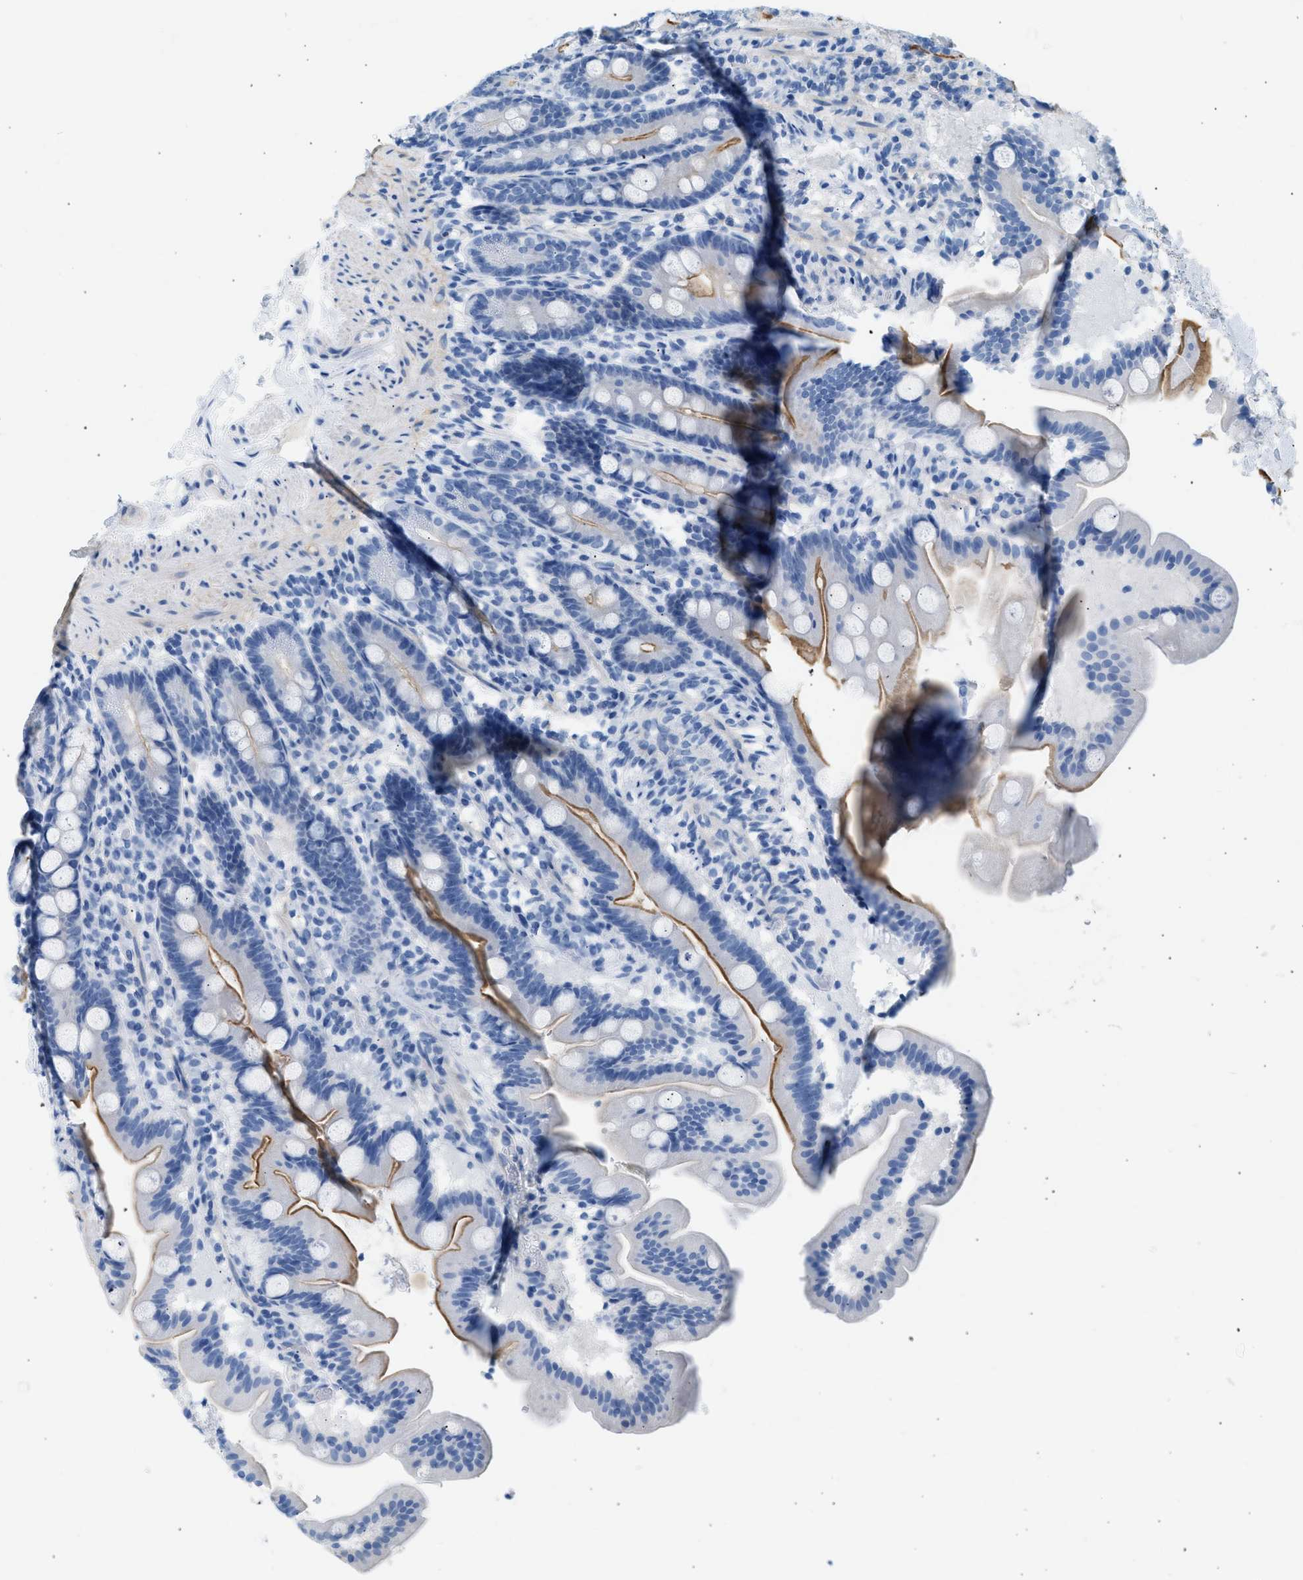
{"staining": {"intensity": "moderate", "quantity": "25%-75%", "location": "cytoplasmic/membranous"}, "tissue": "duodenum", "cell_type": "Glandular cells", "image_type": "normal", "snomed": [{"axis": "morphology", "description": "Normal tissue, NOS"}, {"axis": "topography", "description": "Duodenum"}], "caption": "Duodenum stained with DAB (3,3'-diaminobenzidine) immunohistochemistry exhibits medium levels of moderate cytoplasmic/membranous positivity in about 25%-75% of glandular cells. (brown staining indicates protein expression, while blue staining denotes nuclei).", "gene": "SPAM1", "patient": {"sex": "male", "age": 54}}